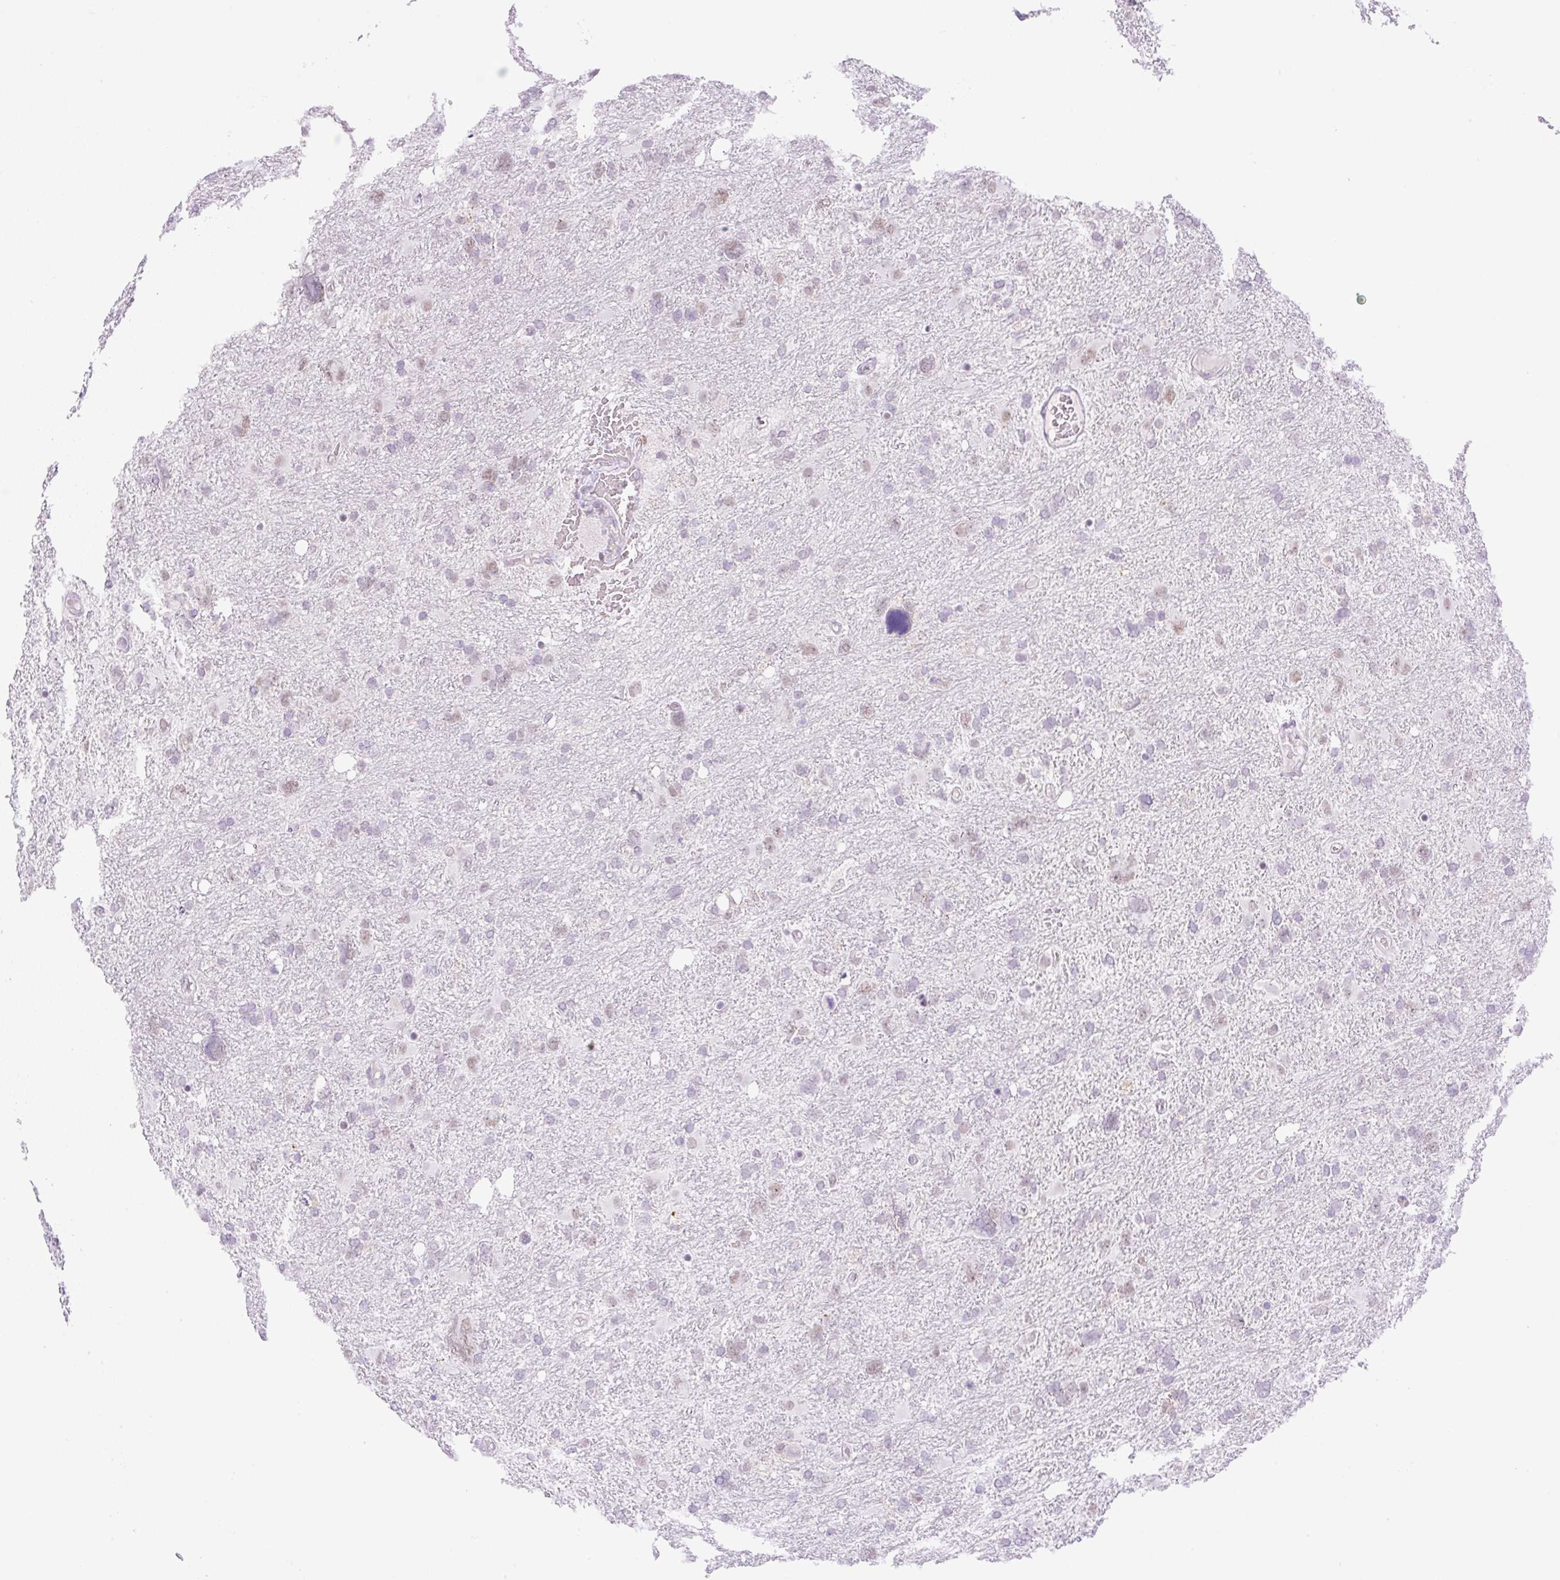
{"staining": {"intensity": "weak", "quantity": "25%-75%", "location": "nuclear"}, "tissue": "glioma", "cell_type": "Tumor cells", "image_type": "cancer", "snomed": [{"axis": "morphology", "description": "Glioma, malignant, High grade"}, {"axis": "topography", "description": "Brain"}], "caption": "The histopathology image displays a brown stain indicating the presence of a protein in the nuclear of tumor cells in malignant glioma (high-grade).", "gene": "PALM3", "patient": {"sex": "male", "age": 61}}